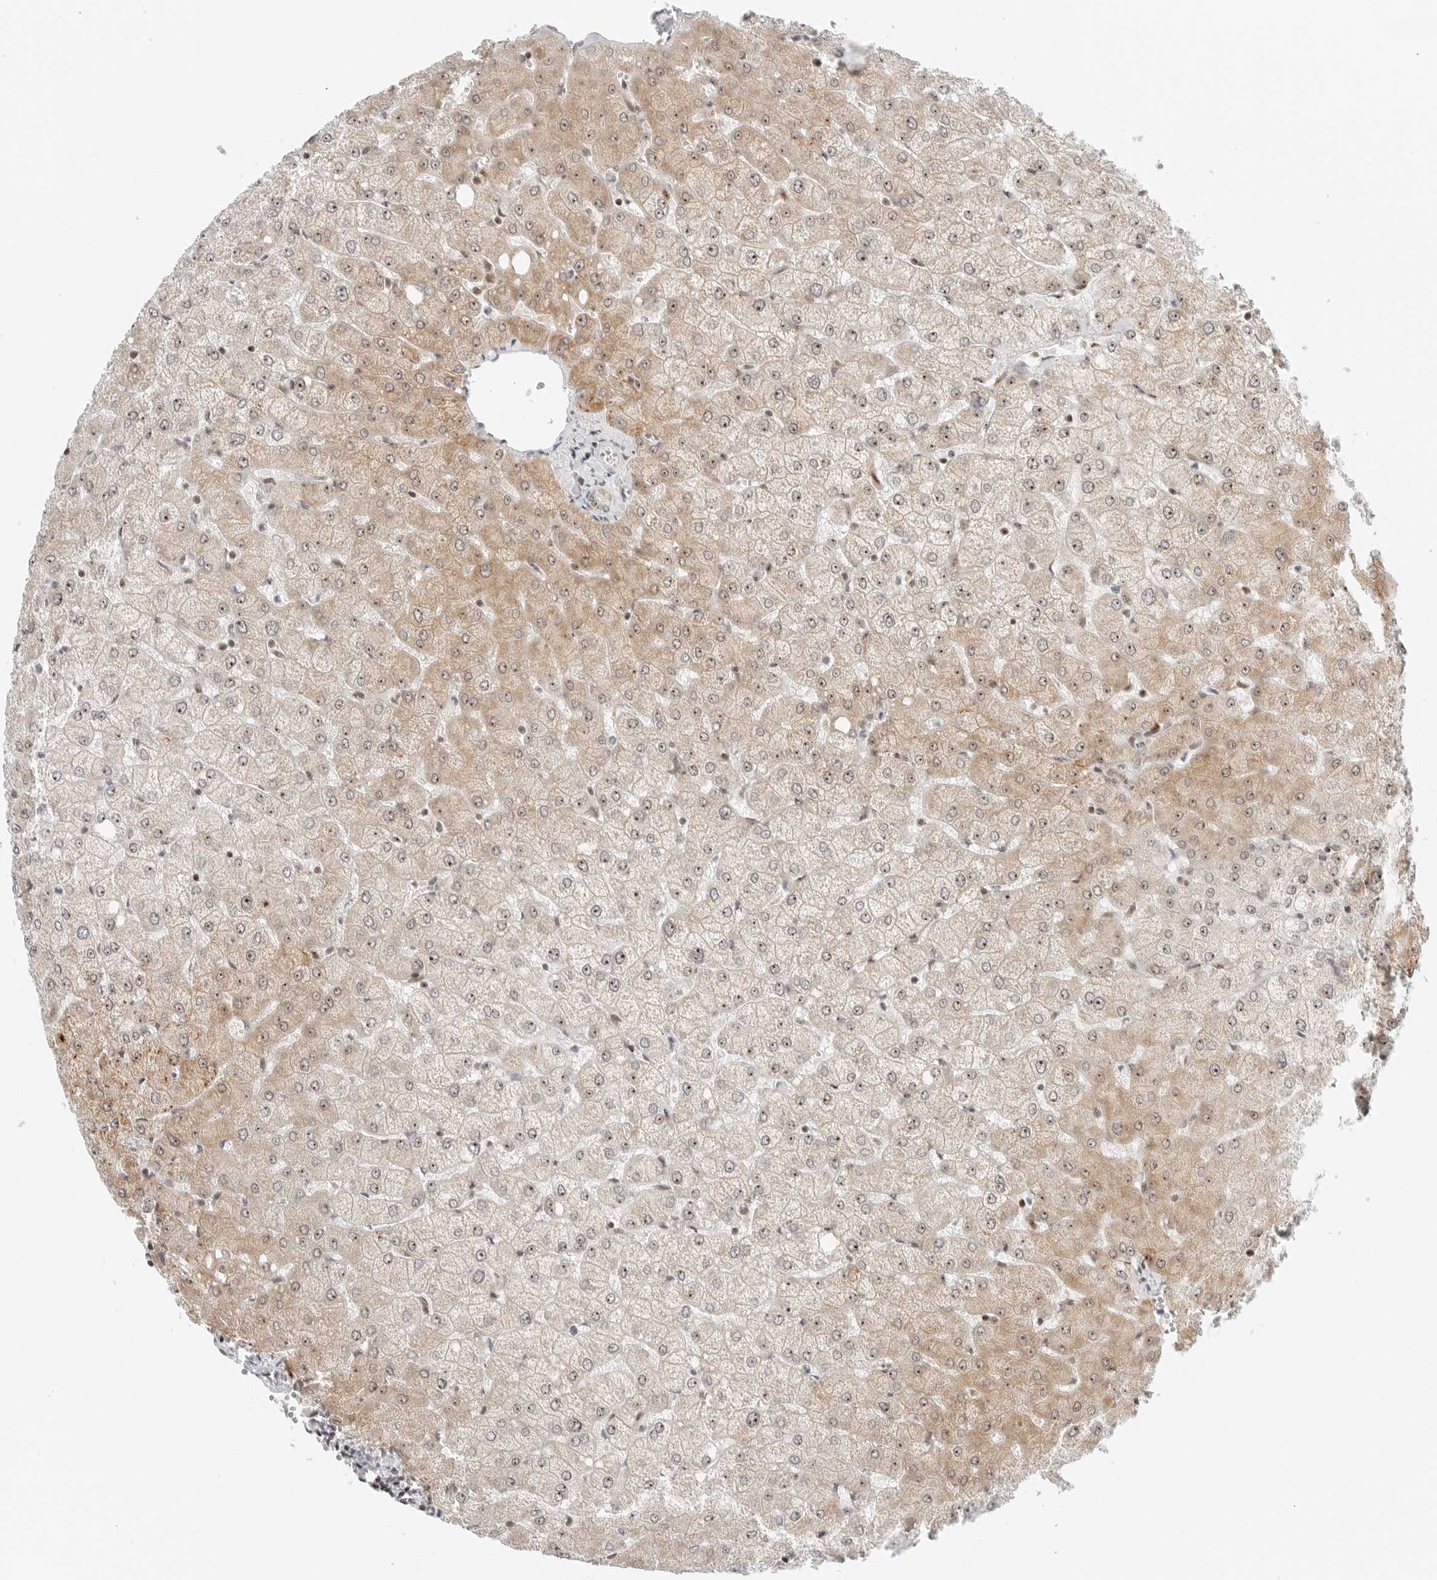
{"staining": {"intensity": "weak", "quantity": "25%-75%", "location": "cytoplasmic/membranous,nuclear"}, "tissue": "liver", "cell_type": "Cholangiocytes", "image_type": "normal", "snomed": [{"axis": "morphology", "description": "Normal tissue, NOS"}, {"axis": "topography", "description": "Liver"}], "caption": "Human liver stained for a protein (brown) exhibits weak cytoplasmic/membranous,nuclear positive staining in about 25%-75% of cholangiocytes.", "gene": "RIMKLA", "patient": {"sex": "female", "age": 54}}